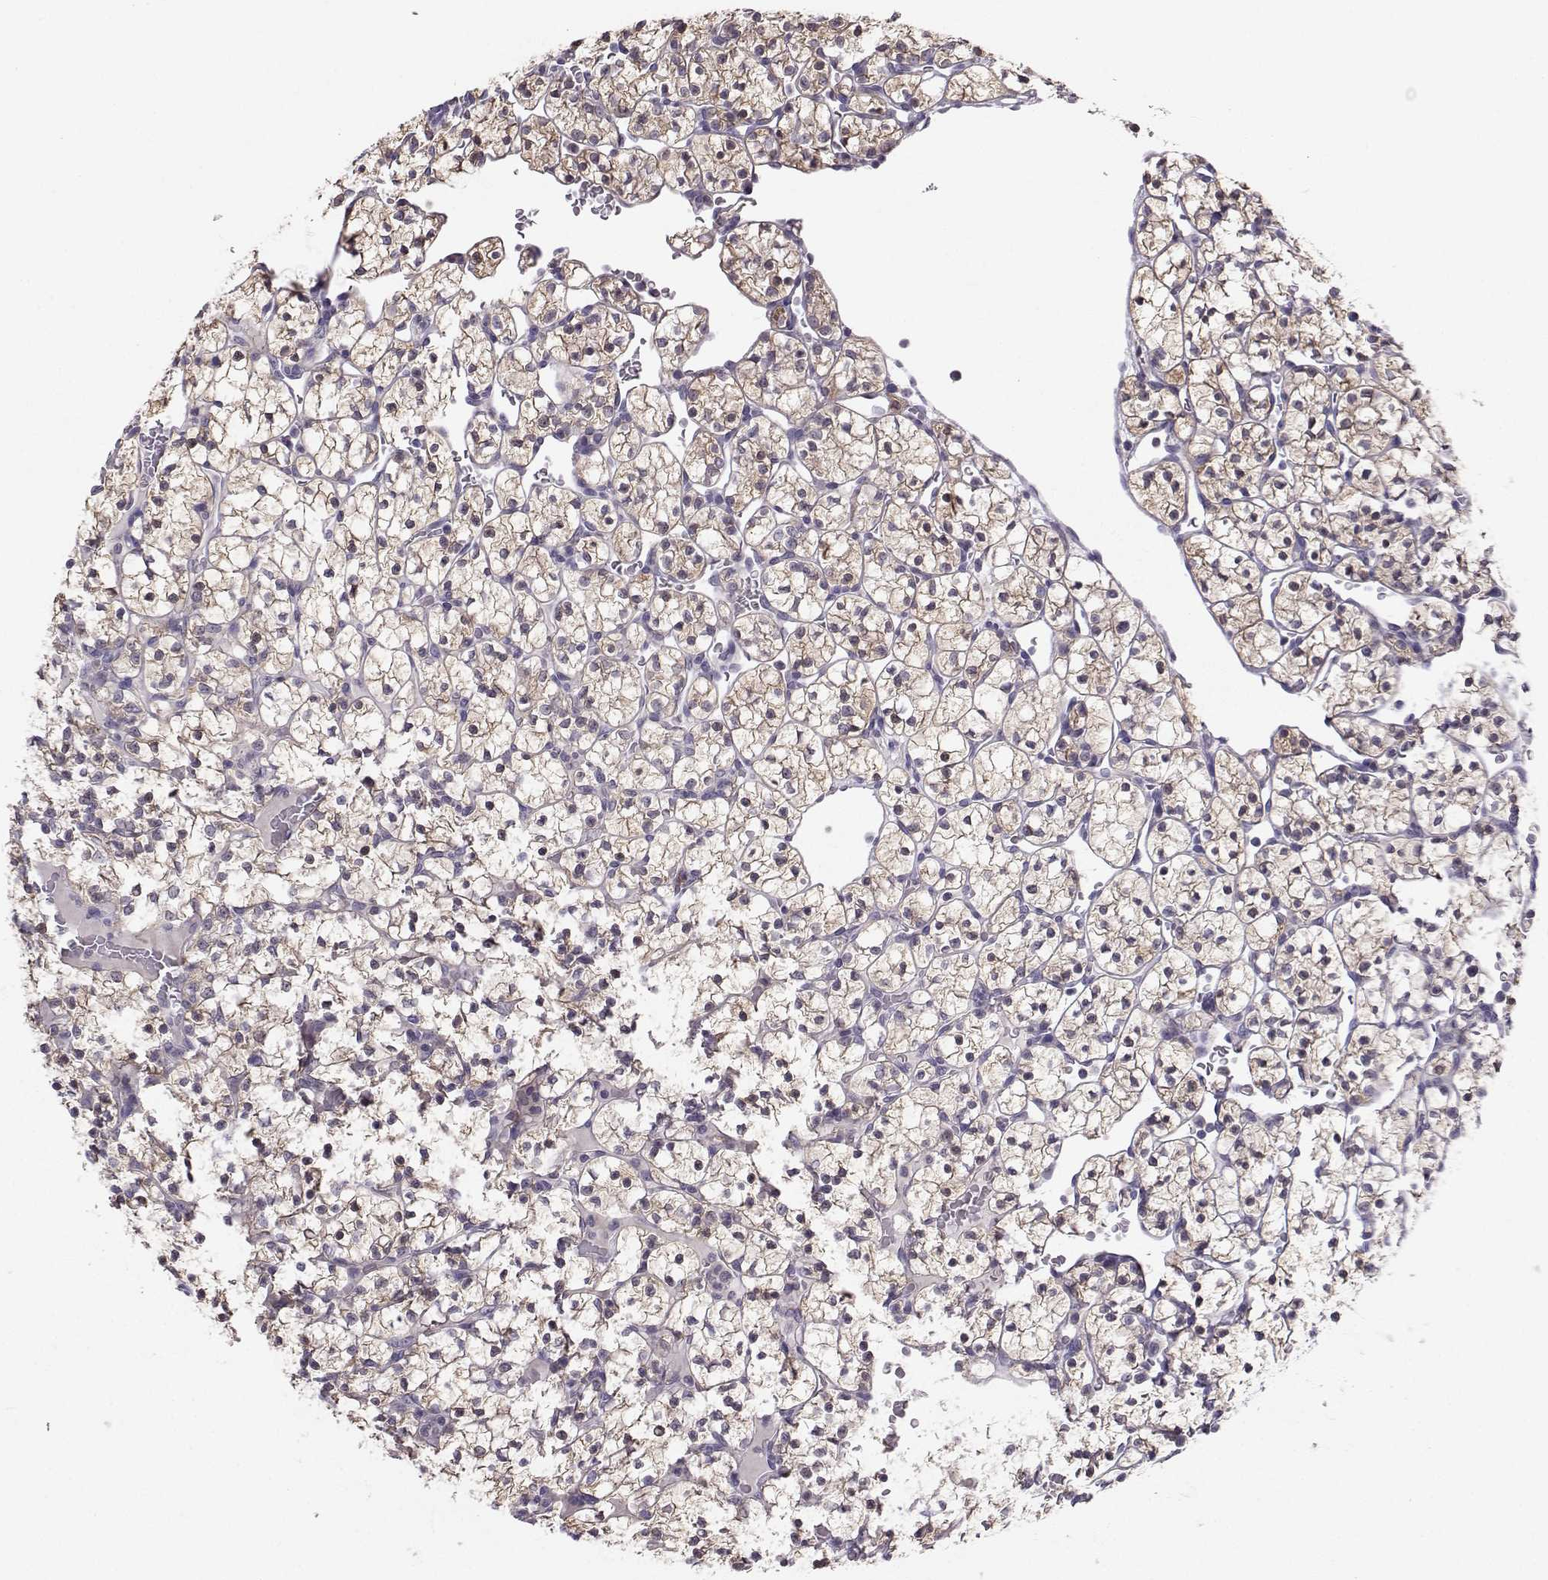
{"staining": {"intensity": "moderate", "quantity": "25%-75%", "location": "cytoplasmic/membranous"}, "tissue": "renal cancer", "cell_type": "Tumor cells", "image_type": "cancer", "snomed": [{"axis": "morphology", "description": "Adenocarcinoma, NOS"}, {"axis": "topography", "description": "Kidney"}], "caption": "Brown immunohistochemical staining in renal cancer demonstrates moderate cytoplasmic/membranous expression in about 25%-75% of tumor cells. The protein is shown in brown color, while the nuclei are stained blue.", "gene": "MROH7", "patient": {"sex": "female", "age": 89}}